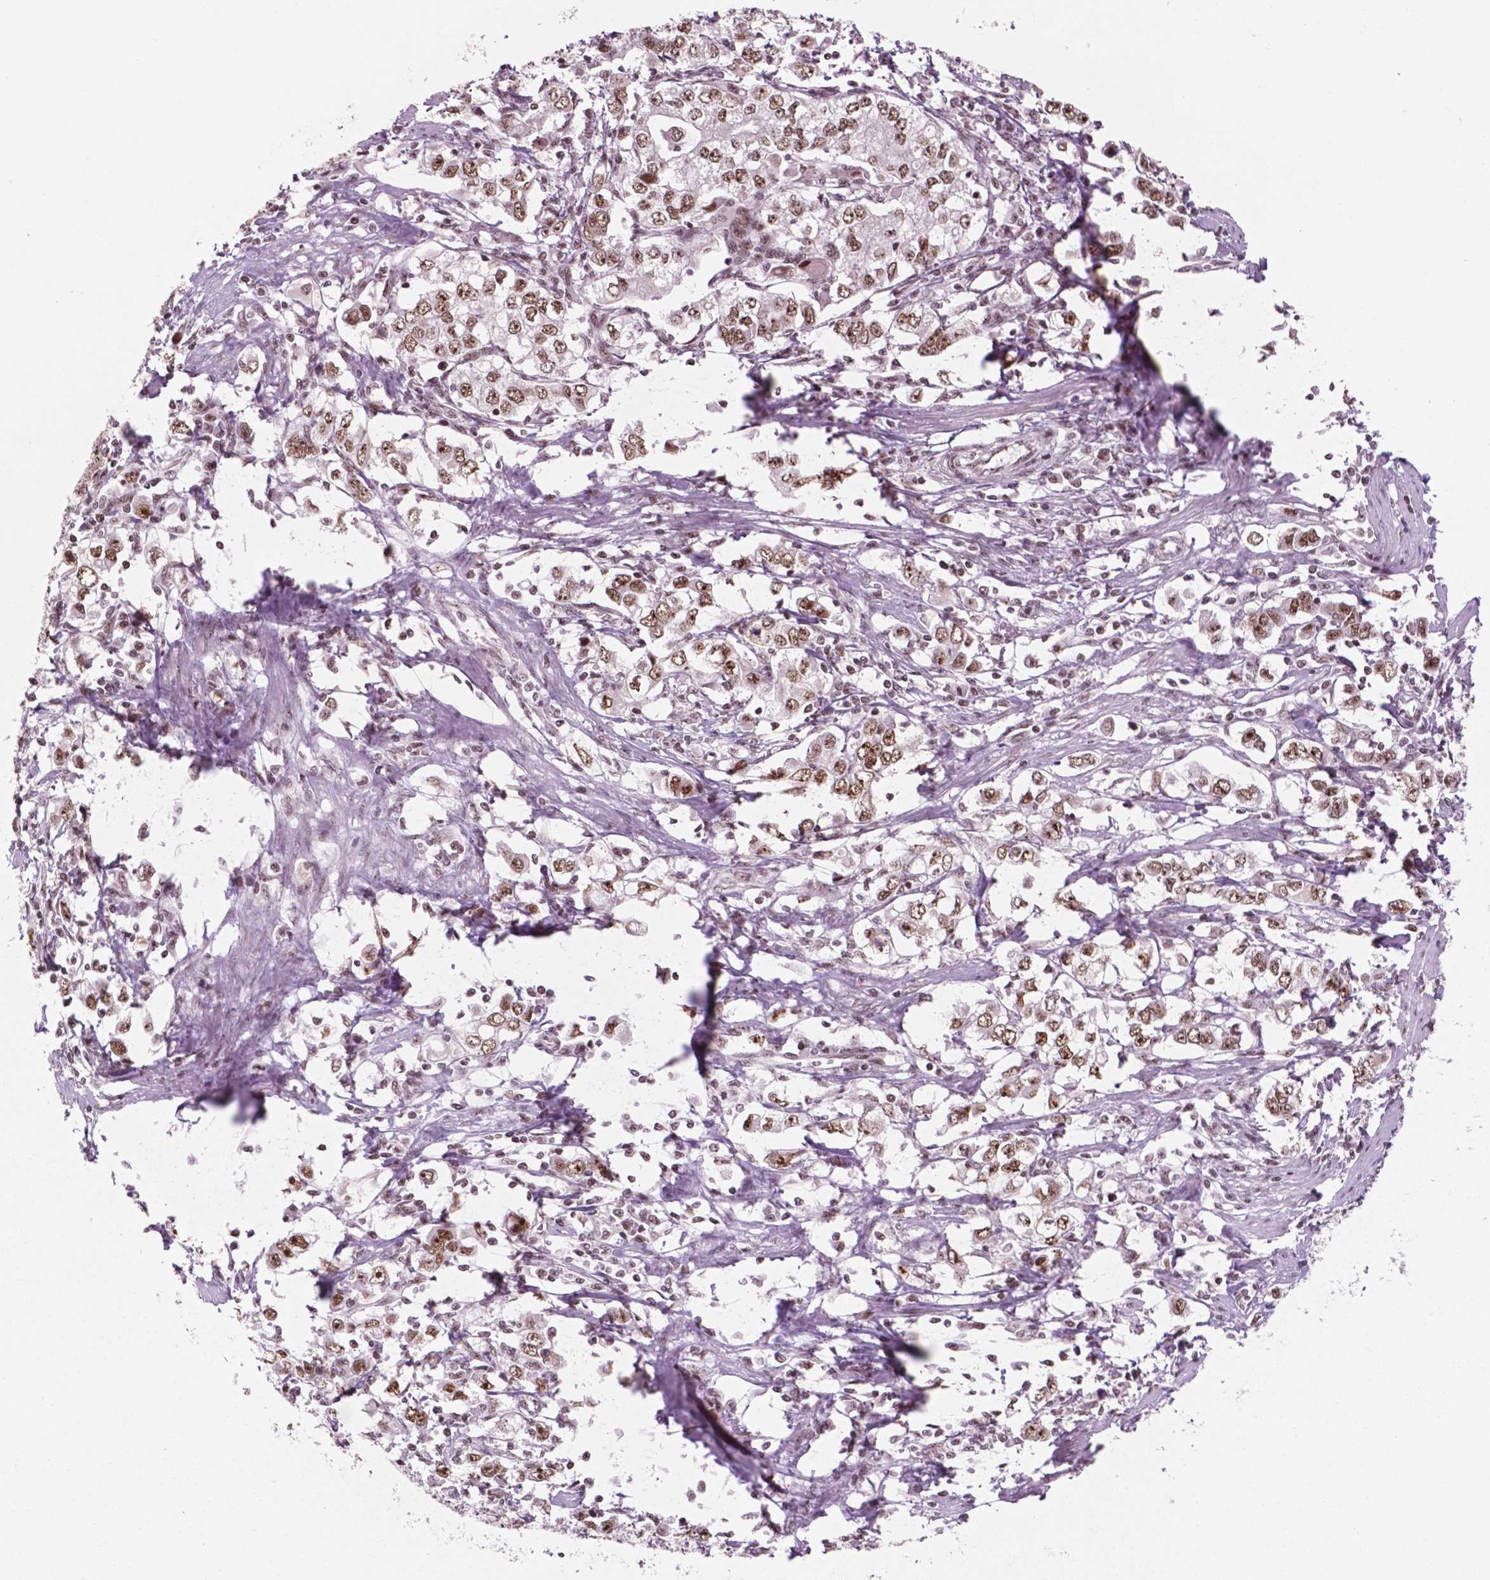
{"staining": {"intensity": "moderate", "quantity": ">75%", "location": "nuclear"}, "tissue": "stomach cancer", "cell_type": "Tumor cells", "image_type": "cancer", "snomed": [{"axis": "morphology", "description": "Adenocarcinoma, NOS"}, {"axis": "topography", "description": "Stomach, lower"}], "caption": "Immunohistochemical staining of human adenocarcinoma (stomach) displays moderate nuclear protein positivity in approximately >75% of tumor cells. (DAB = brown stain, brightfield microscopy at high magnification).", "gene": "POLR2E", "patient": {"sex": "female", "age": 72}}